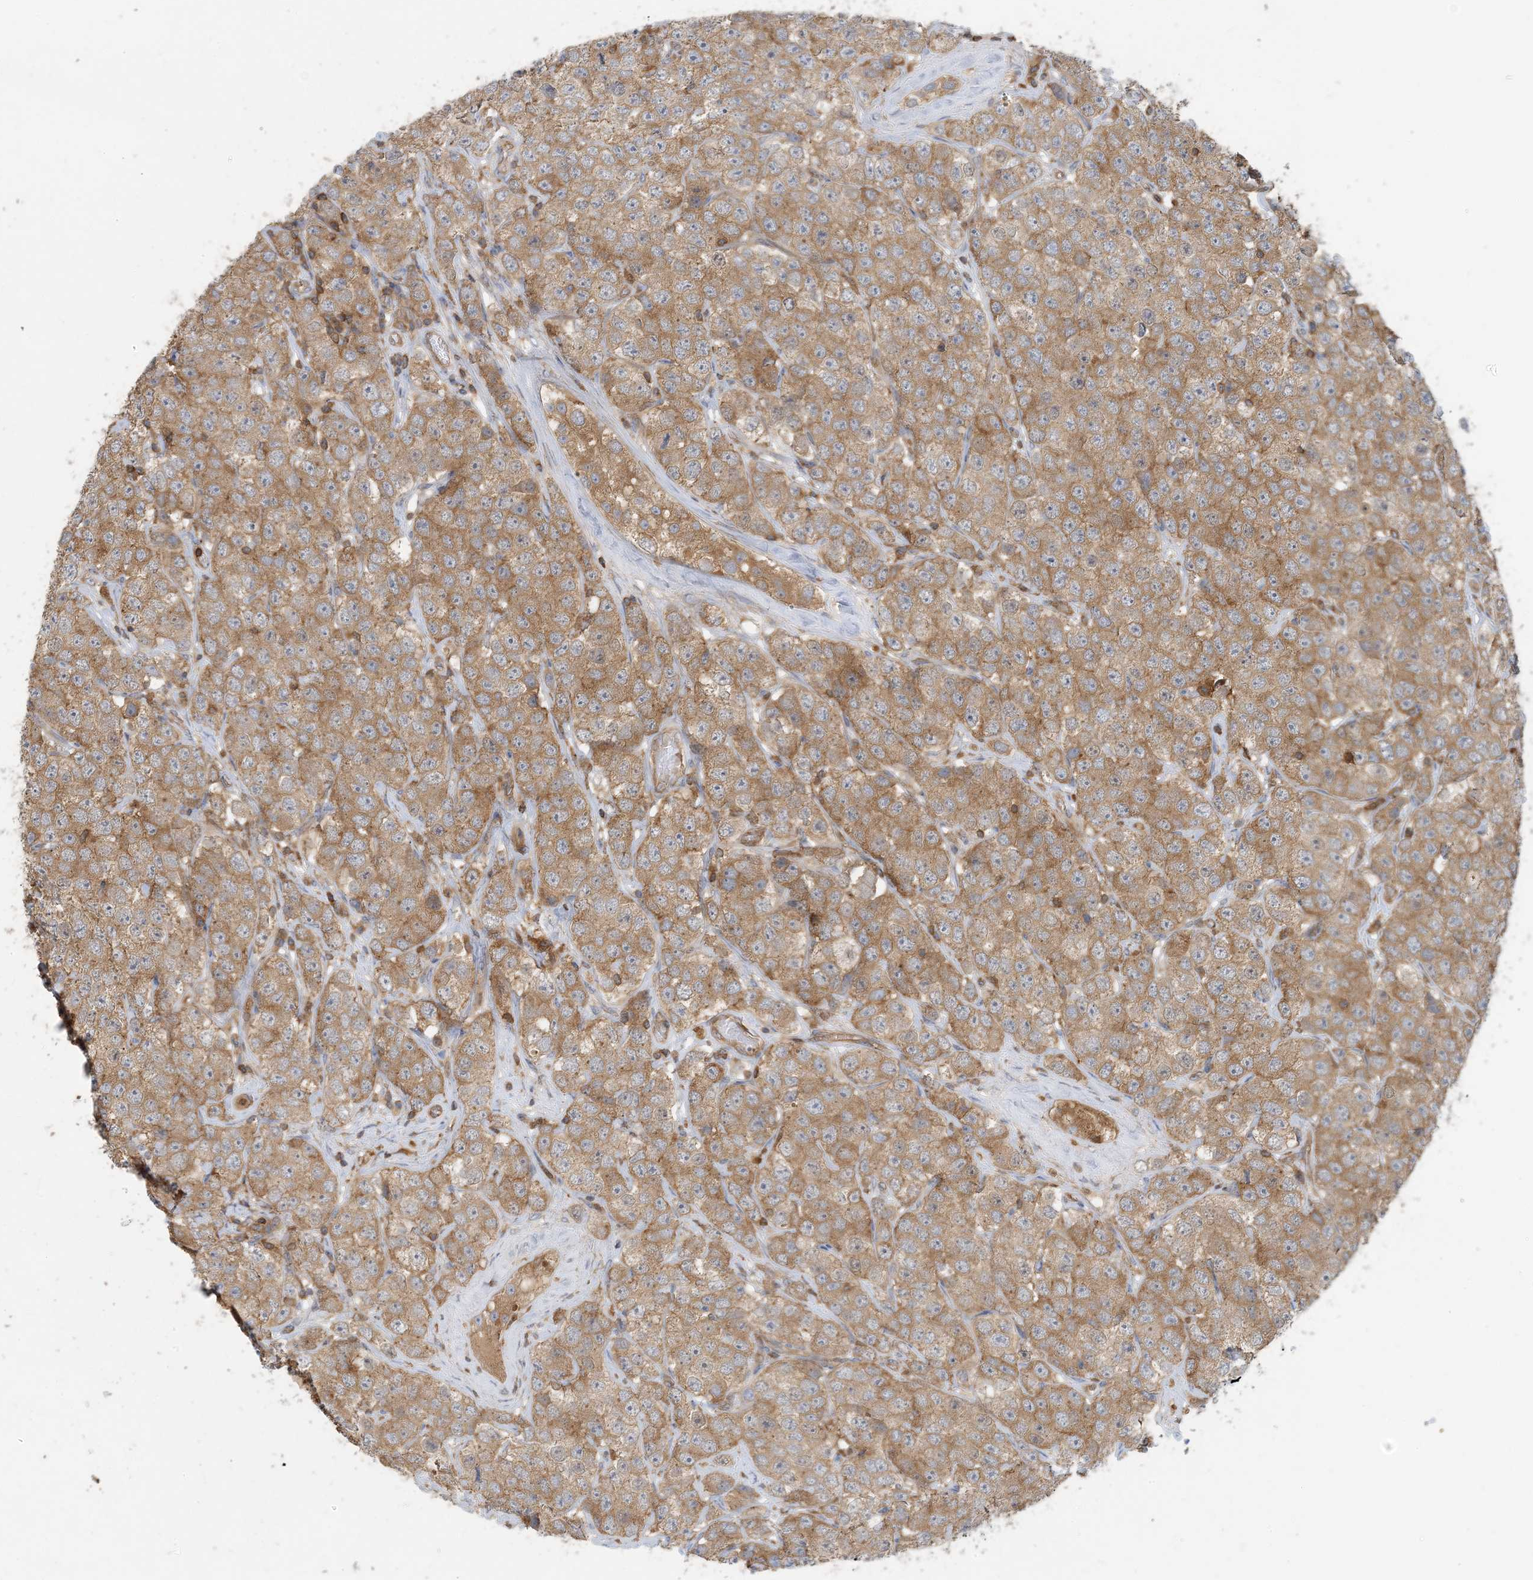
{"staining": {"intensity": "moderate", "quantity": ">75%", "location": "cytoplasmic/membranous"}, "tissue": "testis cancer", "cell_type": "Tumor cells", "image_type": "cancer", "snomed": [{"axis": "morphology", "description": "Seminoma, NOS"}, {"axis": "topography", "description": "Testis"}], "caption": "The image demonstrates staining of testis cancer (seminoma), revealing moderate cytoplasmic/membranous protein staining (brown color) within tumor cells.", "gene": "SFMBT2", "patient": {"sex": "male", "age": 28}}